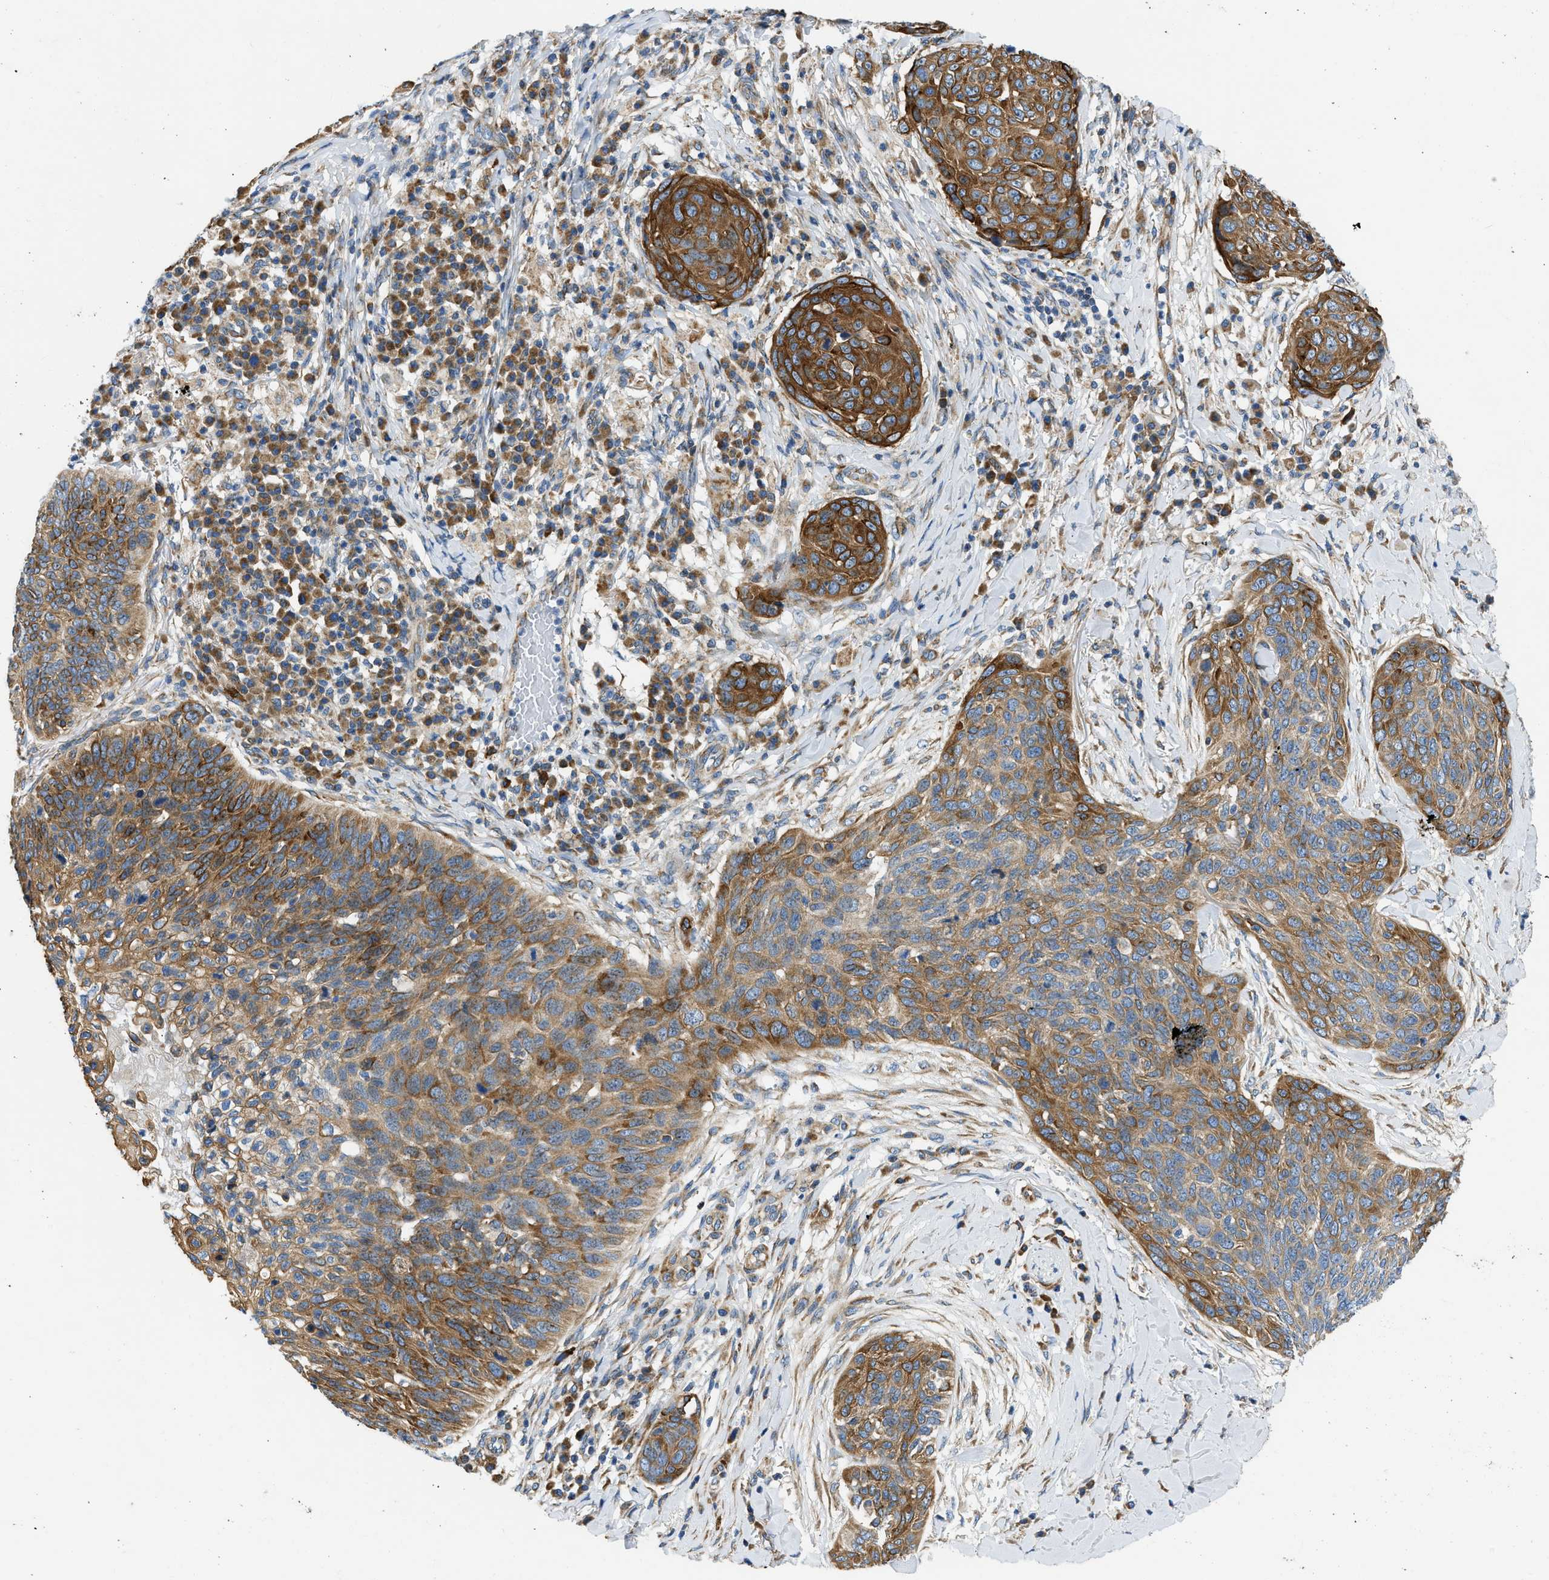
{"staining": {"intensity": "moderate", "quantity": ">75%", "location": "cytoplasmic/membranous"}, "tissue": "skin cancer", "cell_type": "Tumor cells", "image_type": "cancer", "snomed": [{"axis": "morphology", "description": "Squamous cell carcinoma in situ, NOS"}, {"axis": "morphology", "description": "Squamous cell carcinoma, NOS"}, {"axis": "topography", "description": "Skin"}], "caption": "Moderate cytoplasmic/membranous positivity for a protein is appreciated in about >75% of tumor cells of skin squamous cell carcinoma in situ using immunohistochemistry.", "gene": "CAMKK2", "patient": {"sex": "male", "age": 93}}